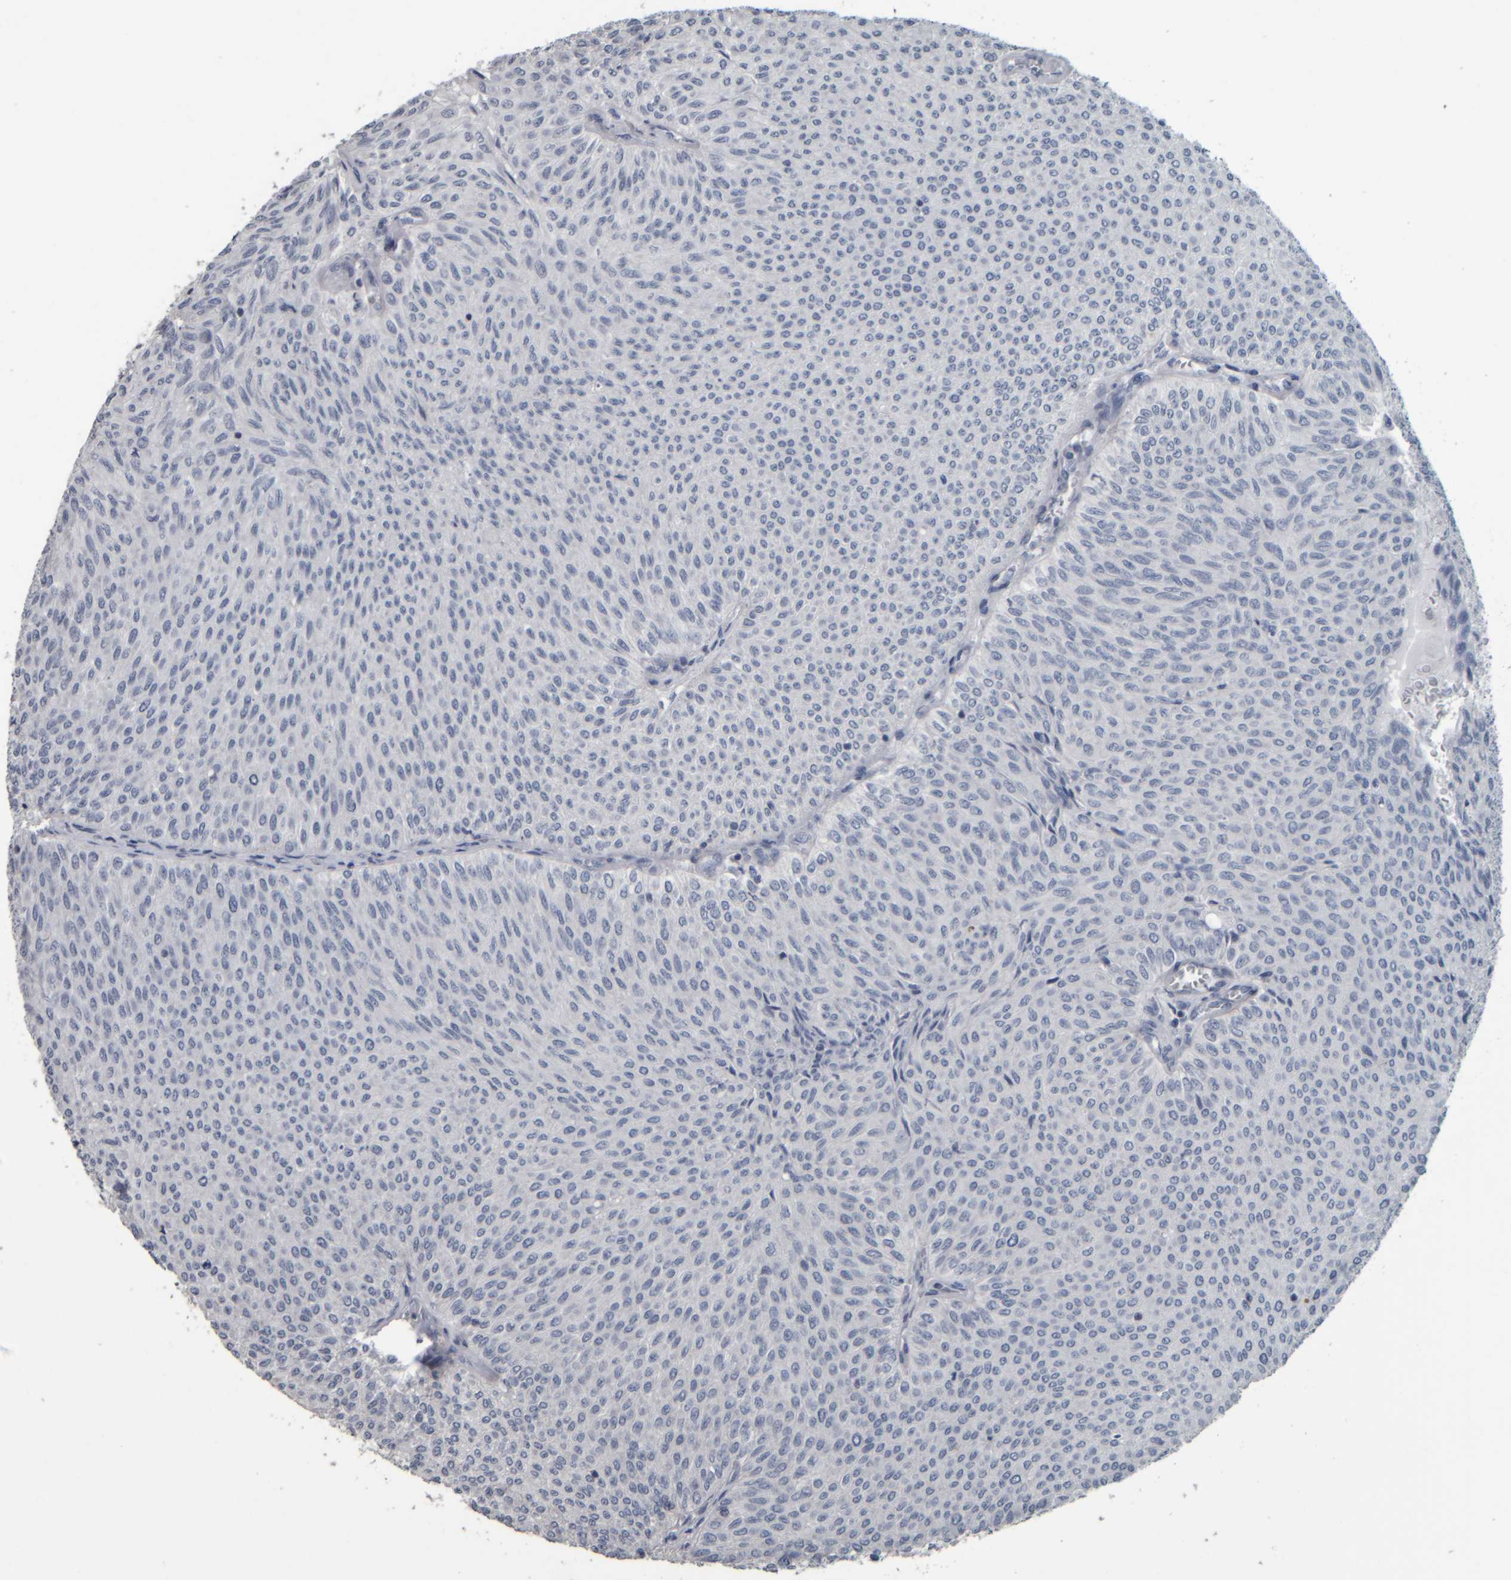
{"staining": {"intensity": "negative", "quantity": "none", "location": "none"}, "tissue": "urothelial cancer", "cell_type": "Tumor cells", "image_type": "cancer", "snomed": [{"axis": "morphology", "description": "Urothelial carcinoma, Low grade"}, {"axis": "topography", "description": "Urinary bladder"}], "caption": "Tumor cells show no significant positivity in urothelial cancer. (DAB (3,3'-diaminobenzidine) IHC visualized using brightfield microscopy, high magnification).", "gene": "CAVIN4", "patient": {"sex": "male", "age": 78}}